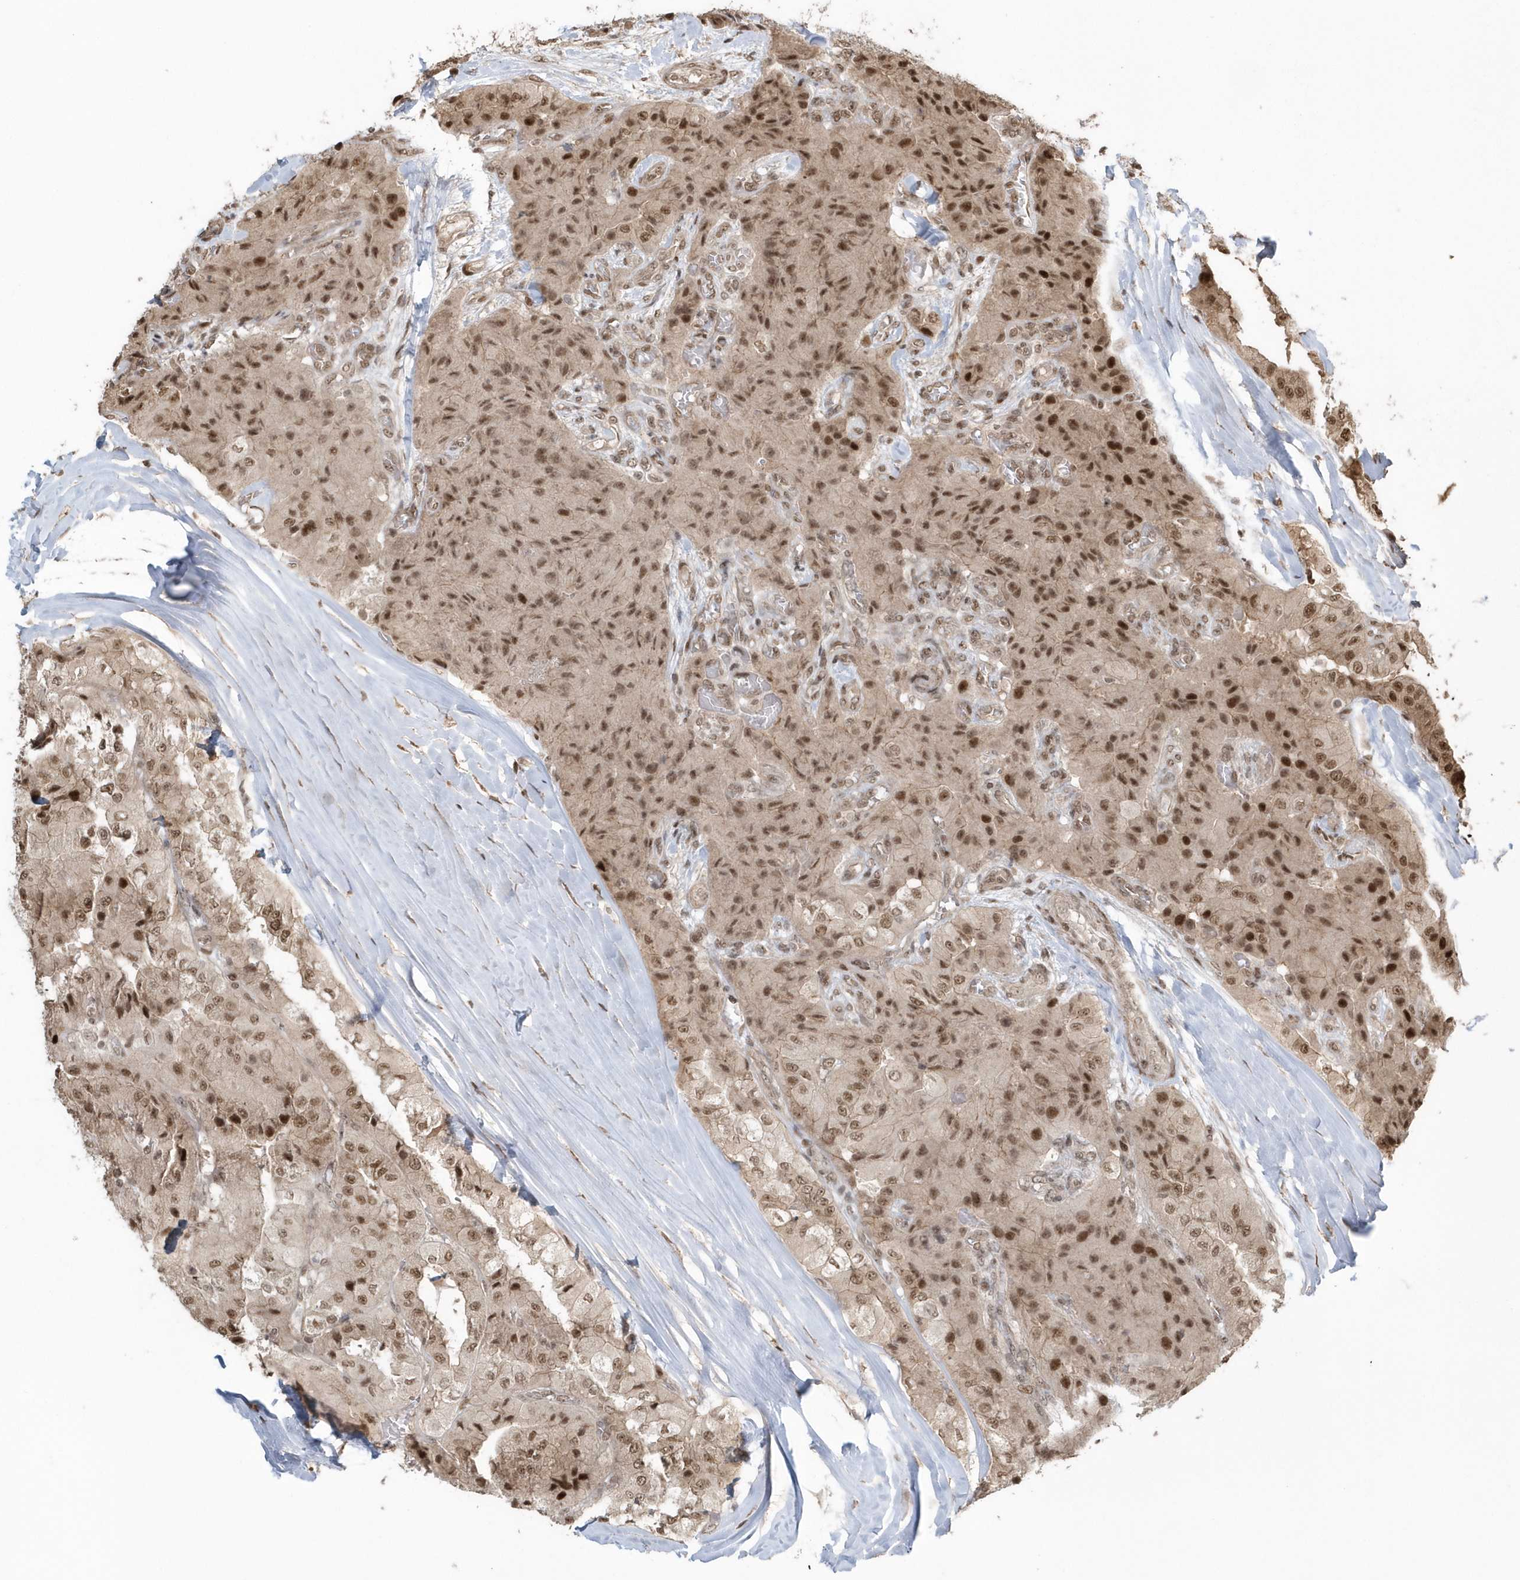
{"staining": {"intensity": "moderate", "quantity": ">75%", "location": "nuclear"}, "tissue": "thyroid cancer", "cell_type": "Tumor cells", "image_type": "cancer", "snomed": [{"axis": "morphology", "description": "Papillary adenocarcinoma, NOS"}, {"axis": "topography", "description": "Thyroid gland"}], "caption": "Human papillary adenocarcinoma (thyroid) stained with a protein marker exhibits moderate staining in tumor cells.", "gene": "EPB41L4A", "patient": {"sex": "female", "age": 59}}